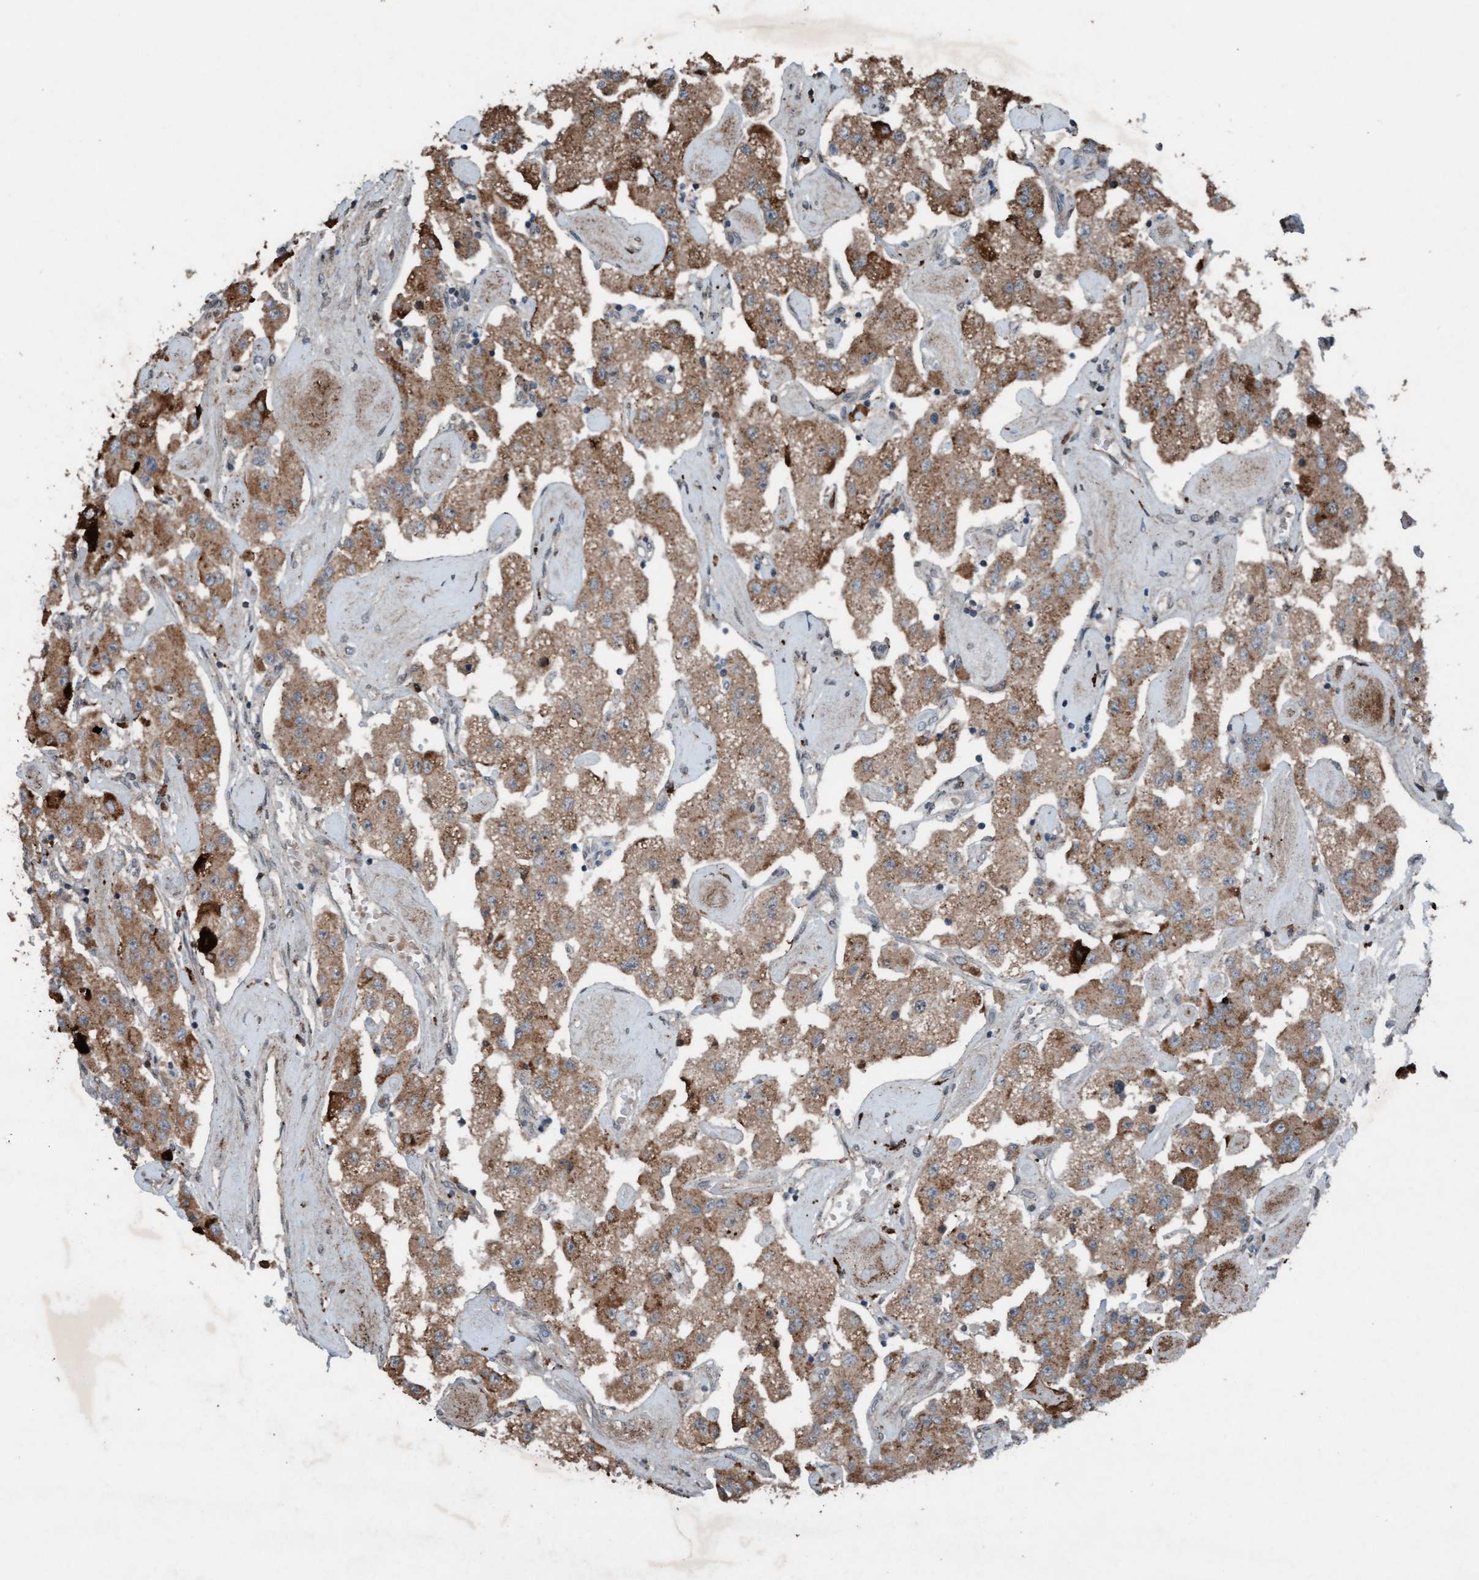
{"staining": {"intensity": "moderate", "quantity": ">75%", "location": "cytoplasmic/membranous"}, "tissue": "carcinoid", "cell_type": "Tumor cells", "image_type": "cancer", "snomed": [{"axis": "morphology", "description": "Carcinoid, malignant, NOS"}, {"axis": "topography", "description": "Pancreas"}], "caption": "Carcinoid stained with immunohistochemistry reveals moderate cytoplasmic/membranous staining in about >75% of tumor cells.", "gene": "PLXNB2", "patient": {"sex": "male", "age": 41}}